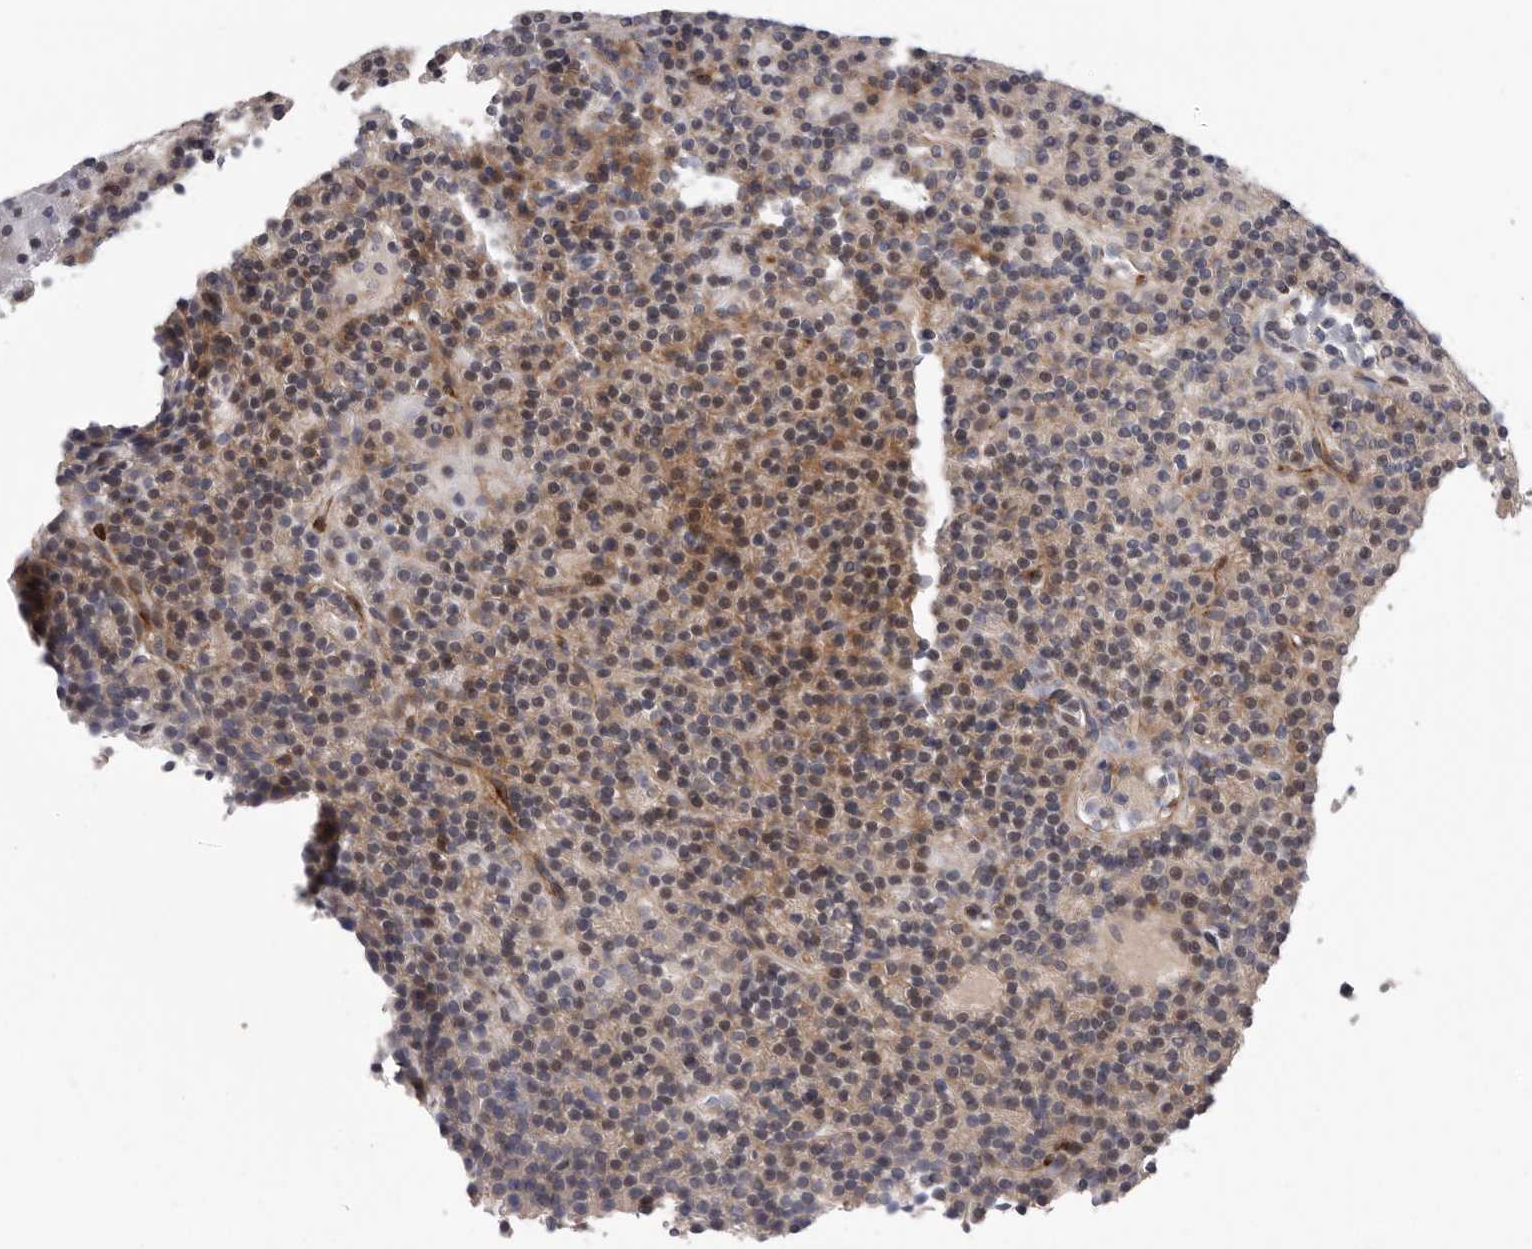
{"staining": {"intensity": "moderate", "quantity": "<25%", "location": "cytoplasmic/membranous"}, "tissue": "parathyroid gland", "cell_type": "Glandular cells", "image_type": "normal", "snomed": [{"axis": "morphology", "description": "Normal tissue, NOS"}, {"axis": "topography", "description": "Parathyroid gland"}], "caption": "Human parathyroid gland stained for a protein (brown) displays moderate cytoplasmic/membranous positive positivity in approximately <25% of glandular cells.", "gene": "ATXN3L", "patient": {"sex": "male", "age": 75}}